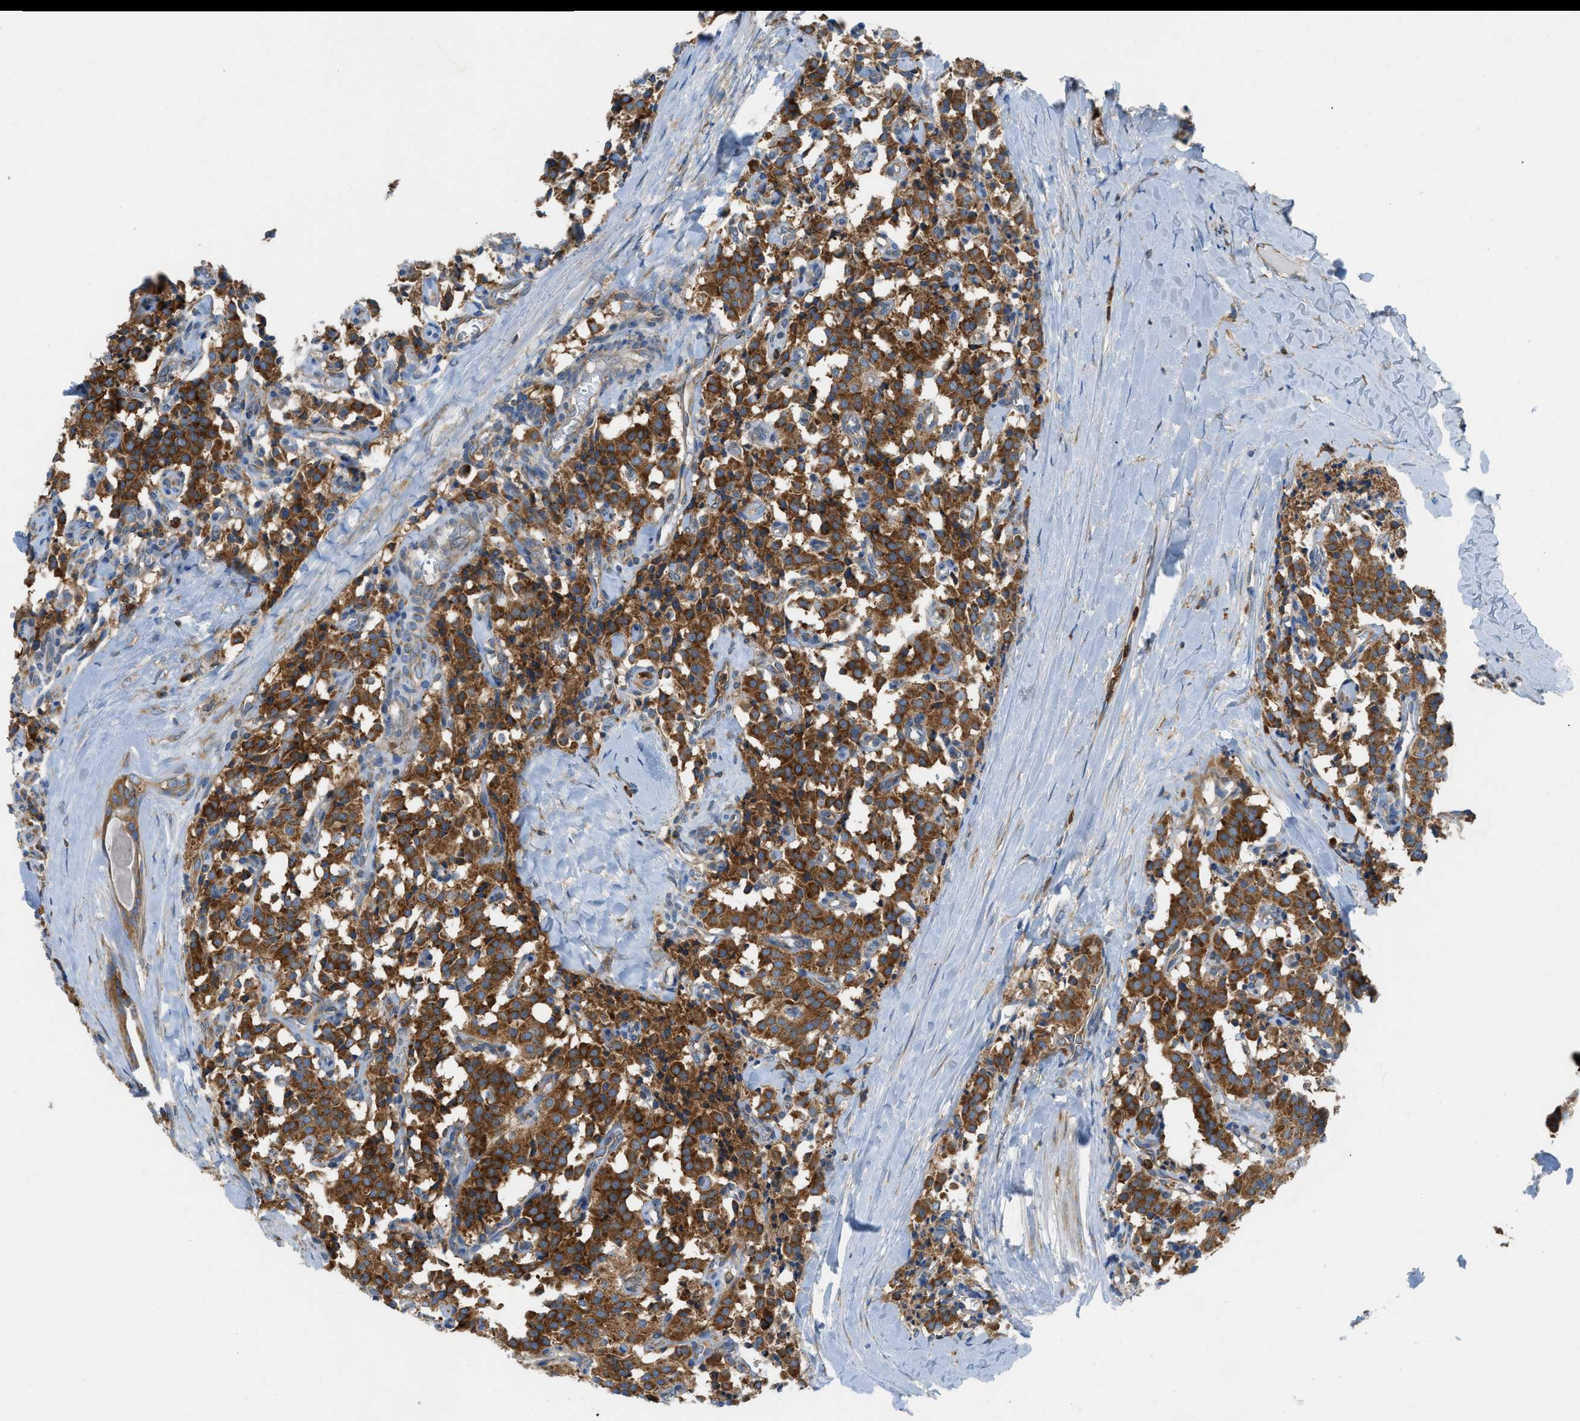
{"staining": {"intensity": "strong", "quantity": ">75%", "location": "cytoplasmic/membranous"}, "tissue": "carcinoid", "cell_type": "Tumor cells", "image_type": "cancer", "snomed": [{"axis": "morphology", "description": "Carcinoid, malignant, NOS"}, {"axis": "topography", "description": "Lung"}], "caption": "This is a micrograph of IHC staining of carcinoid, which shows strong expression in the cytoplasmic/membranous of tumor cells.", "gene": "GPAT4", "patient": {"sex": "male", "age": 30}}